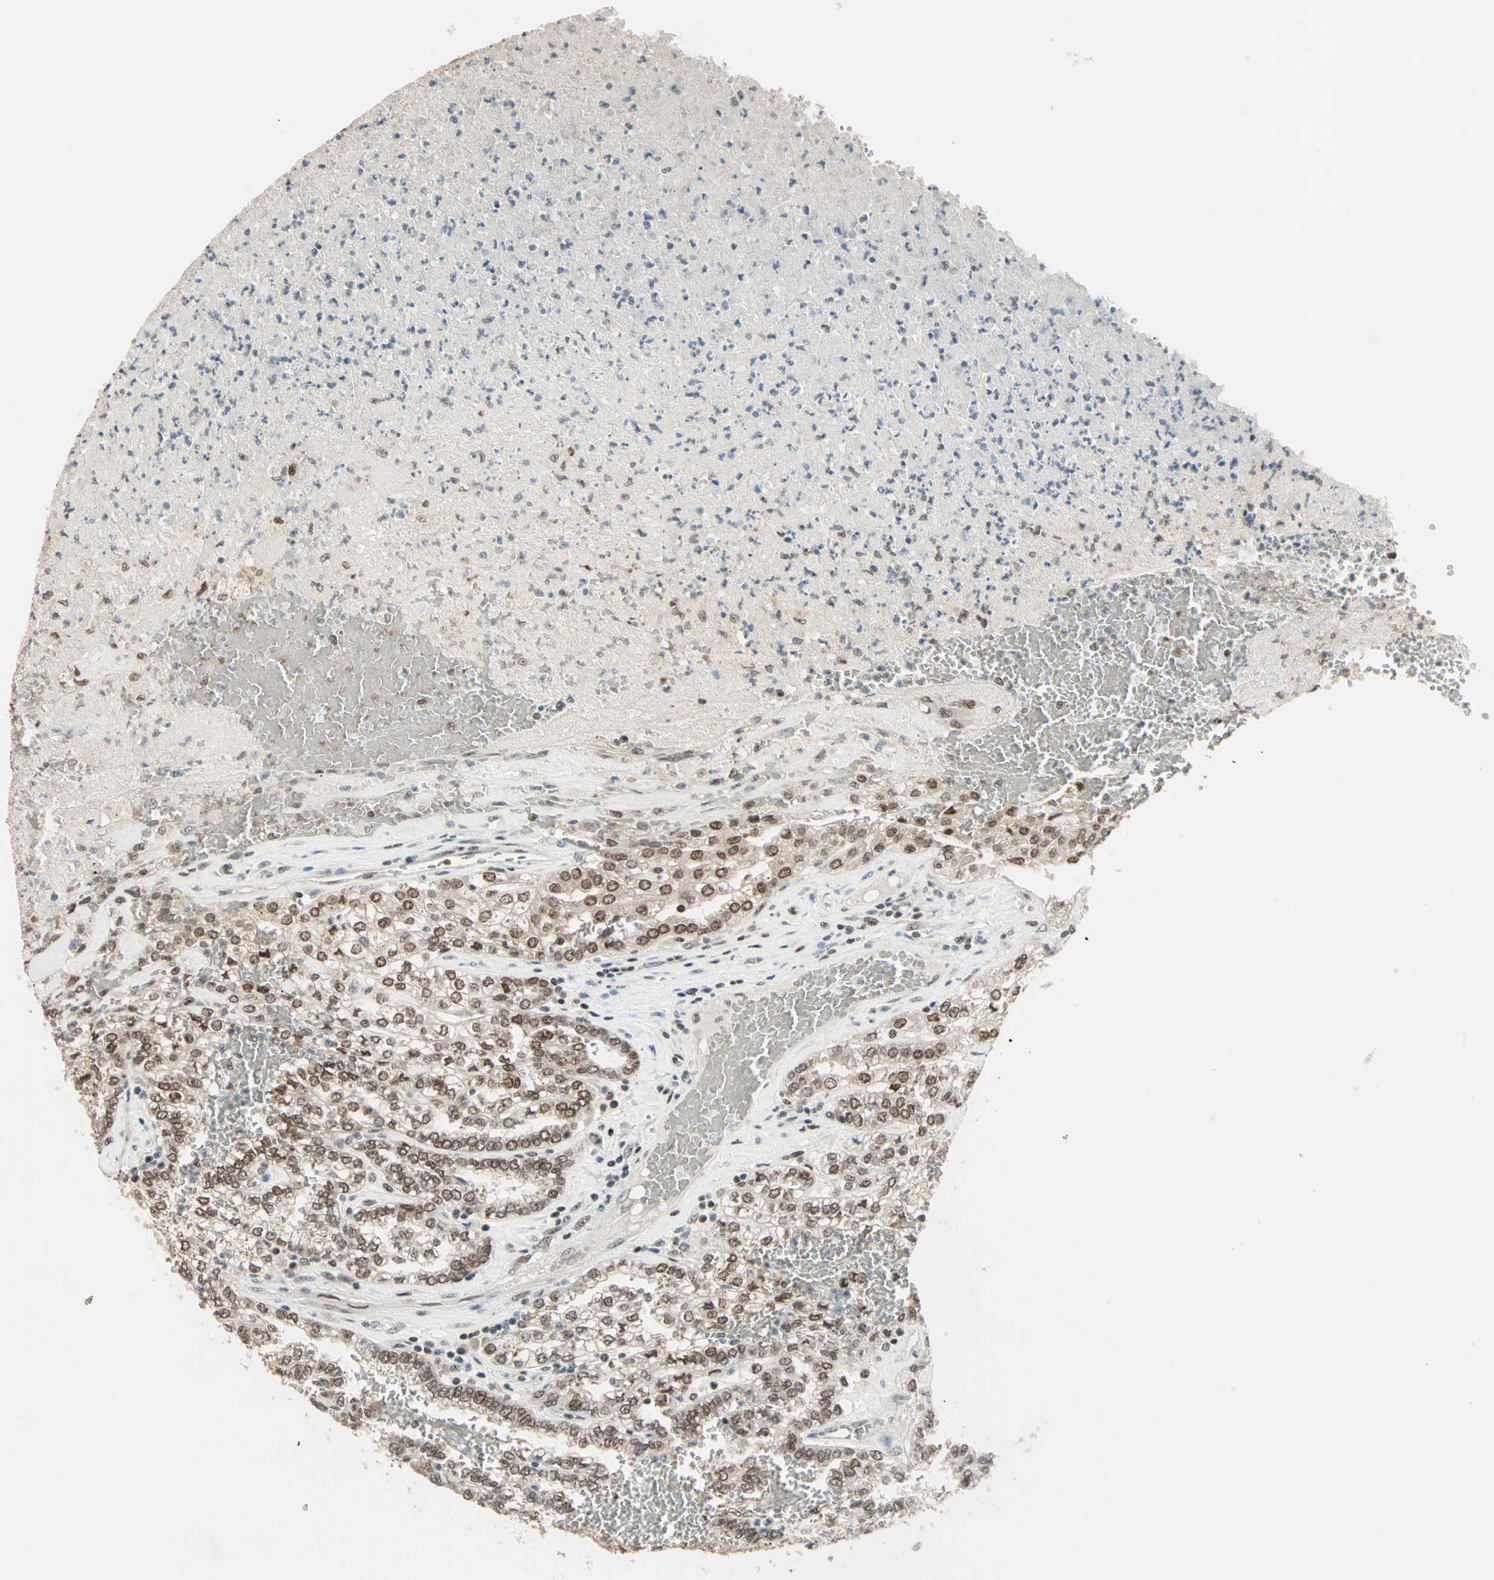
{"staining": {"intensity": "moderate", "quantity": "25%-75%", "location": "cytoplasmic/membranous,nuclear"}, "tissue": "renal cancer", "cell_type": "Tumor cells", "image_type": "cancer", "snomed": [{"axis": "morphology", "description": "Inflammation, NOS"}, {"axis": "morphology", "description": "Adenocarcinoma, NOS"}, {"axis": "topography", "description": "Kidney"}], "caption": "A micrograph showing moderate cytoplasmic/membranous and nuclear expression in about 25%-75% of tumor cells in renal cancer (adenocarcinoma), as visualized by brown immunohistochemical staining.", "gene": "MDC1", "patient": {"sex": "male", "age": 68}}